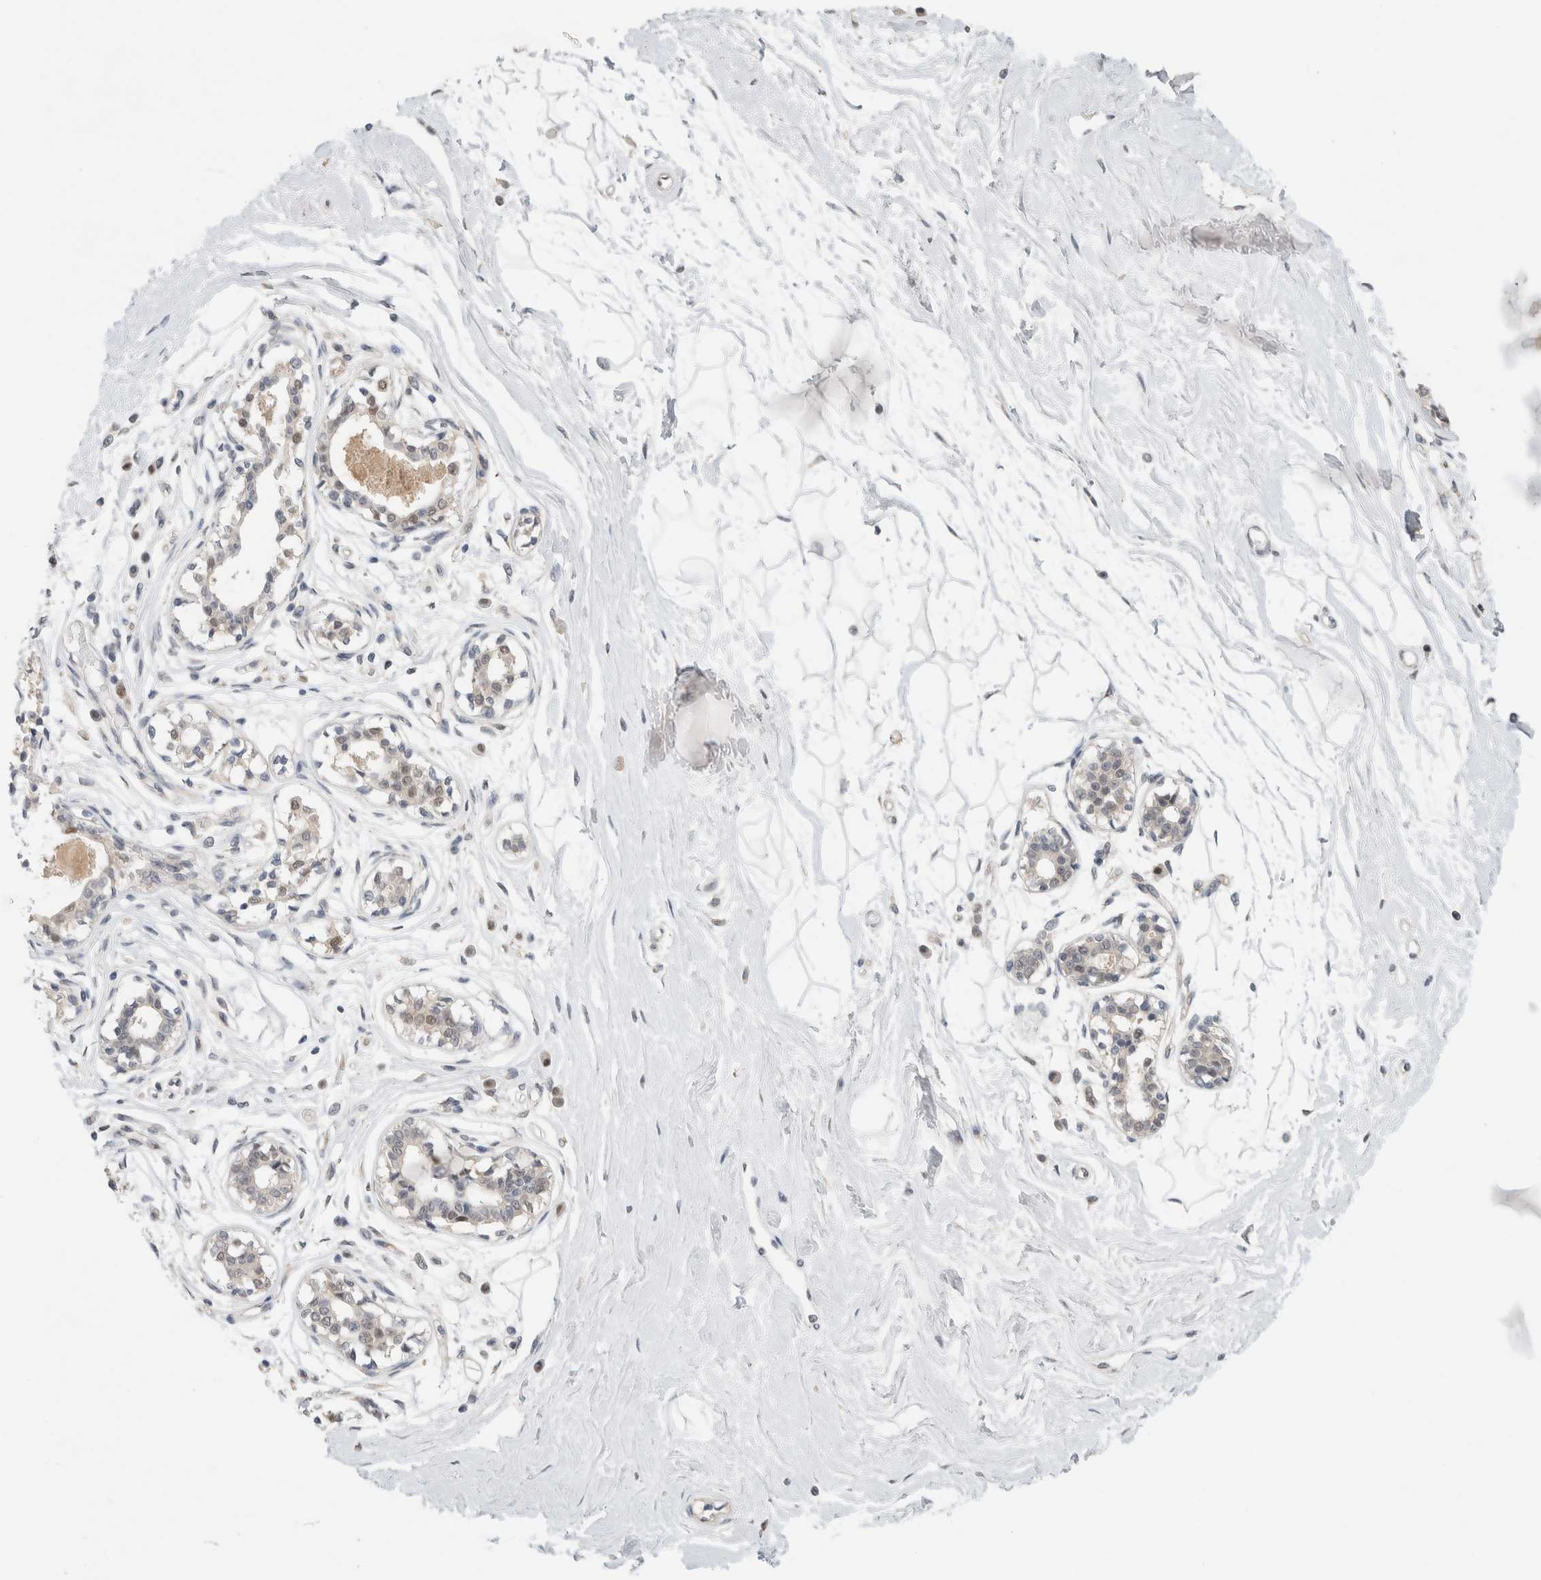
{"staining": {"intensity": "negative", "quantity": "none", "location": "none"}, "tissue": "breast", "cell_type": "Adipocytes", "image_type": "normal", "snomed": [{"axis": "morphology", "description": "Normal tissue, NOS"}, {"axis": "topography", "description": "Breast"}], "caption": "Benign breast was stained to show a protein in brown. There is no significant positivity in adipocytes. (Stains: DAB (3,3'-diaminobenzidine) immunohistochemistry (IHC) with hematoxylin counter stain, Microscopy: brightfield microscopy at high magnification).", "gene": "EIF4G3", "patient": {"sex": "female", "age": 45}}